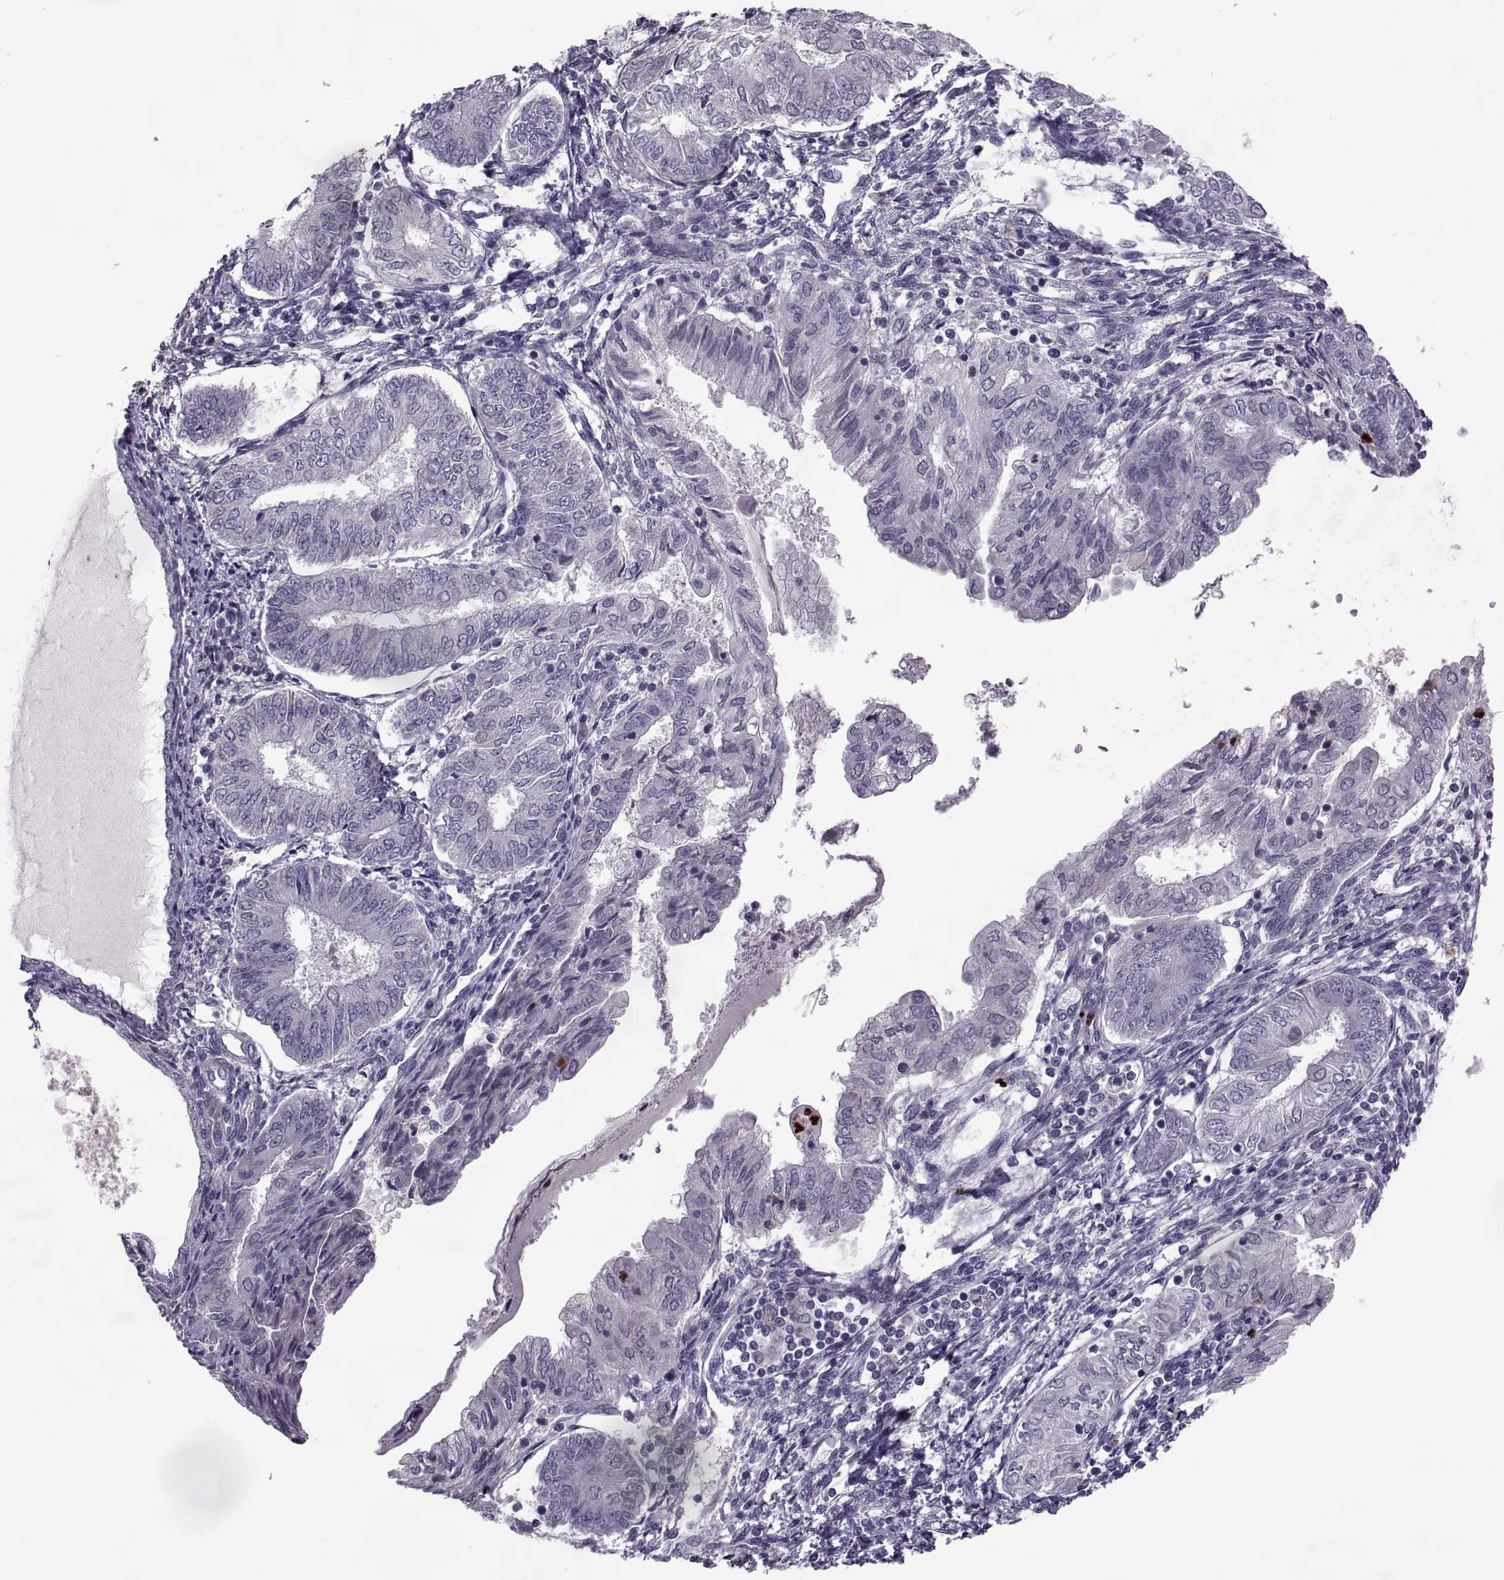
{"staining": {"intensity": "negative", "quantity": "none", "location": "none"}, "tissue": "endometrial cancer", "cell_type": "Tumor cells", "image_type": "cancer", "snomed": [{"axis": "morphology", "description": "Adenocarcinoma, NOS"}, {"axis": "topography", "description": "Endometrium"}], "caption": "The image shows no significant positivity in tumor cells of endometrial cancer.", "gene": "ODF3", "patient": {"sex": "female", "age": 68}}